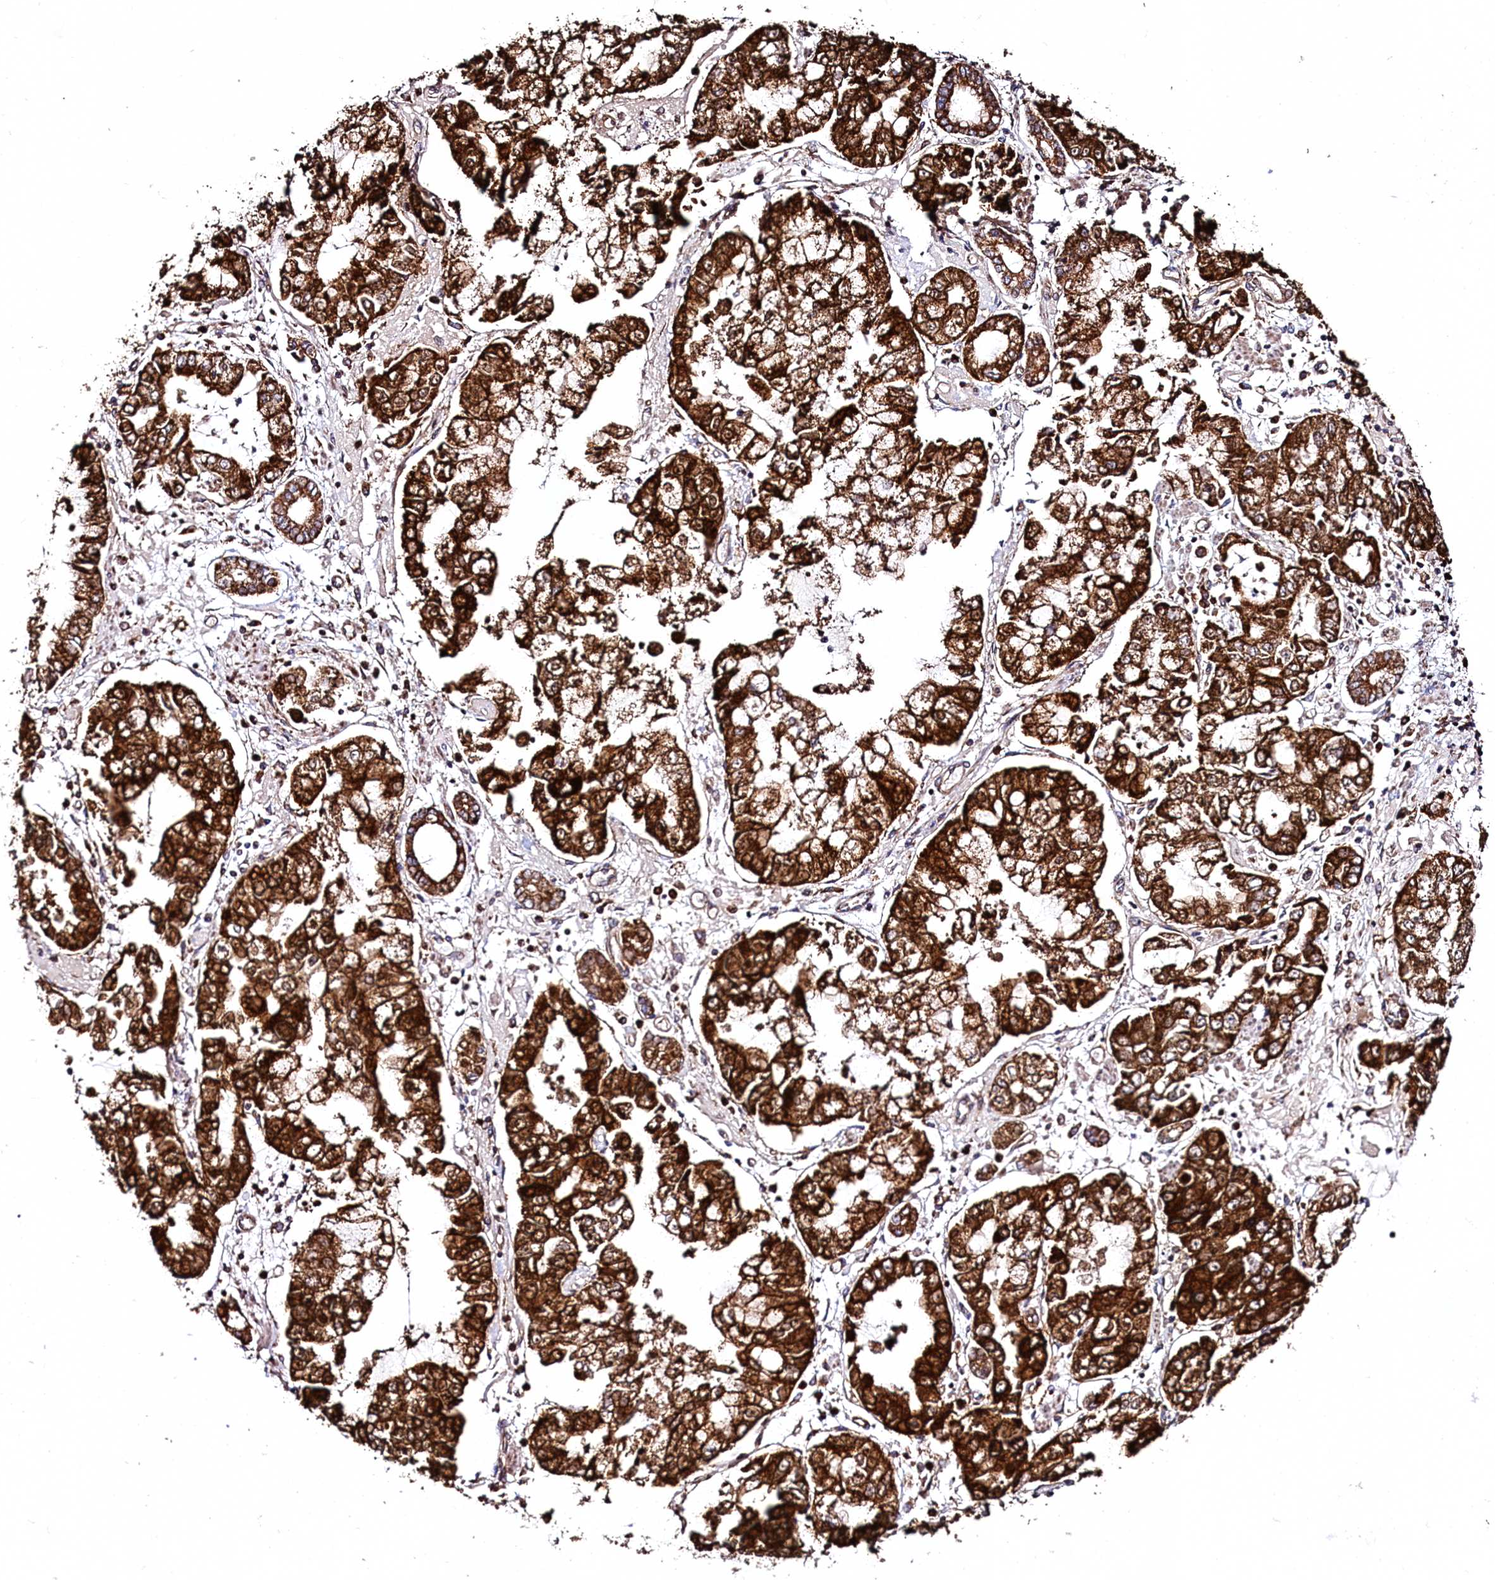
{"staining": {"intensity": "strong", "quantity": ">75%", "location": "cytoplasmic/membranous"}, "tissue": "stomach cancer", "cell_type": "Tumor cells", "image_type": "cancer", "snomed": [{"axis": "morphology", "description": "Adenocarcinoma, NOS"}, {"axis": "topography", "description": "Stomach"}], "caption": "About >75% of tumor cells in human stomach cancer show strong cytoplasmic/membranous protein positivity as visualized by brown immunohistochemical staining.", "gene": "CLYBL", "patient": {"sex": "male", "age": 76}}